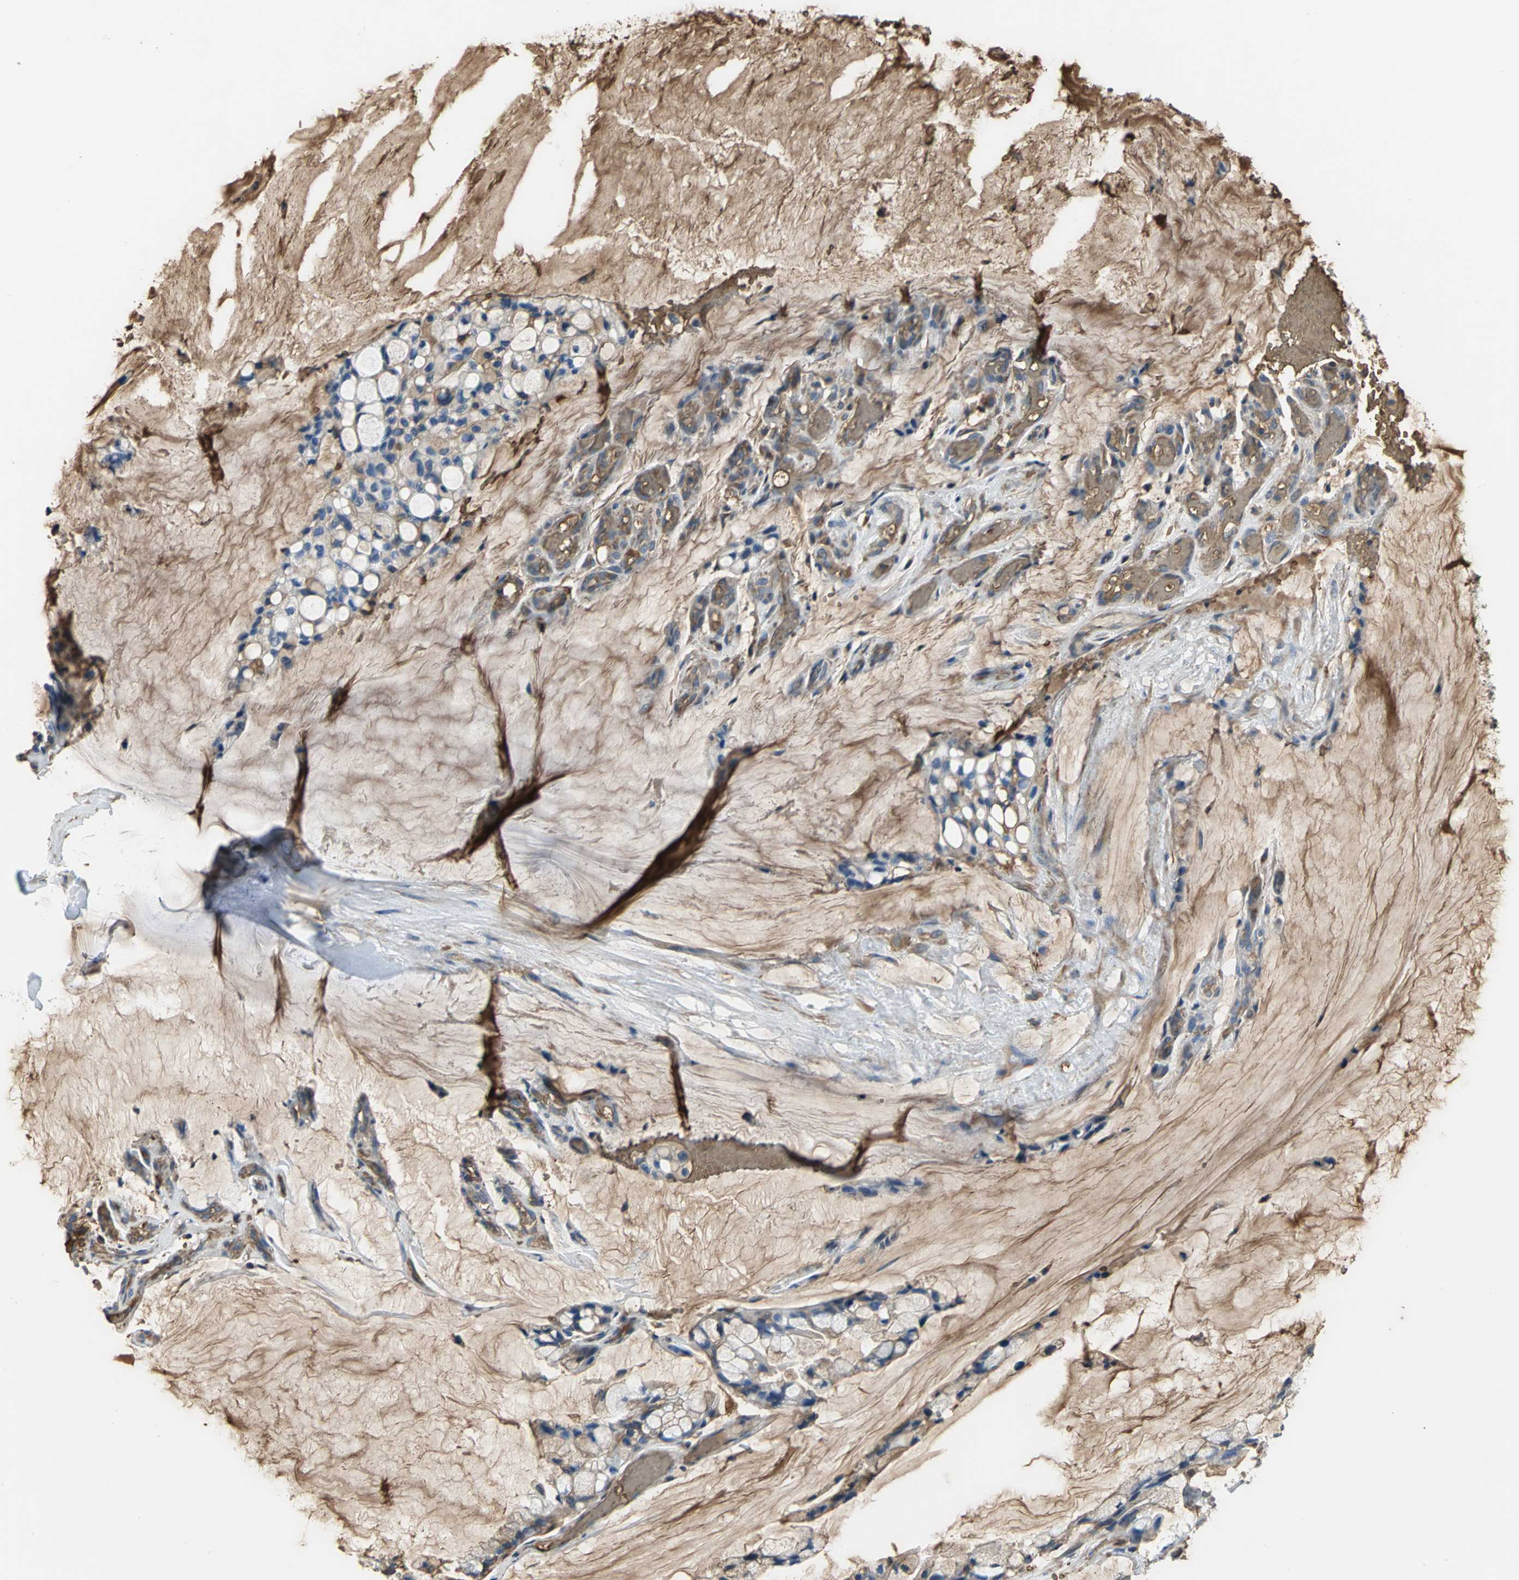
{"staining": {"intensity": "moderate", "quantity": ">75%", "location": "cytoplasmic/membranous"}, "tissue": "ovarian cancer", "cell_type": "Tumor cells", "image_type": "cancer", "snomed": [{"axis": "morphology", "description": "Cystadenocarcinoma, mucinous, NOS"}, {"axis": "topography", "description": "Ovary"}], "caption": "Tumor cells demonstrate moderate cytoplasmic/membranous staining in about >75% of cells in ovarian cancer.", "gene": "TREM1", "patient": {"sex": "female", "age": 39}}